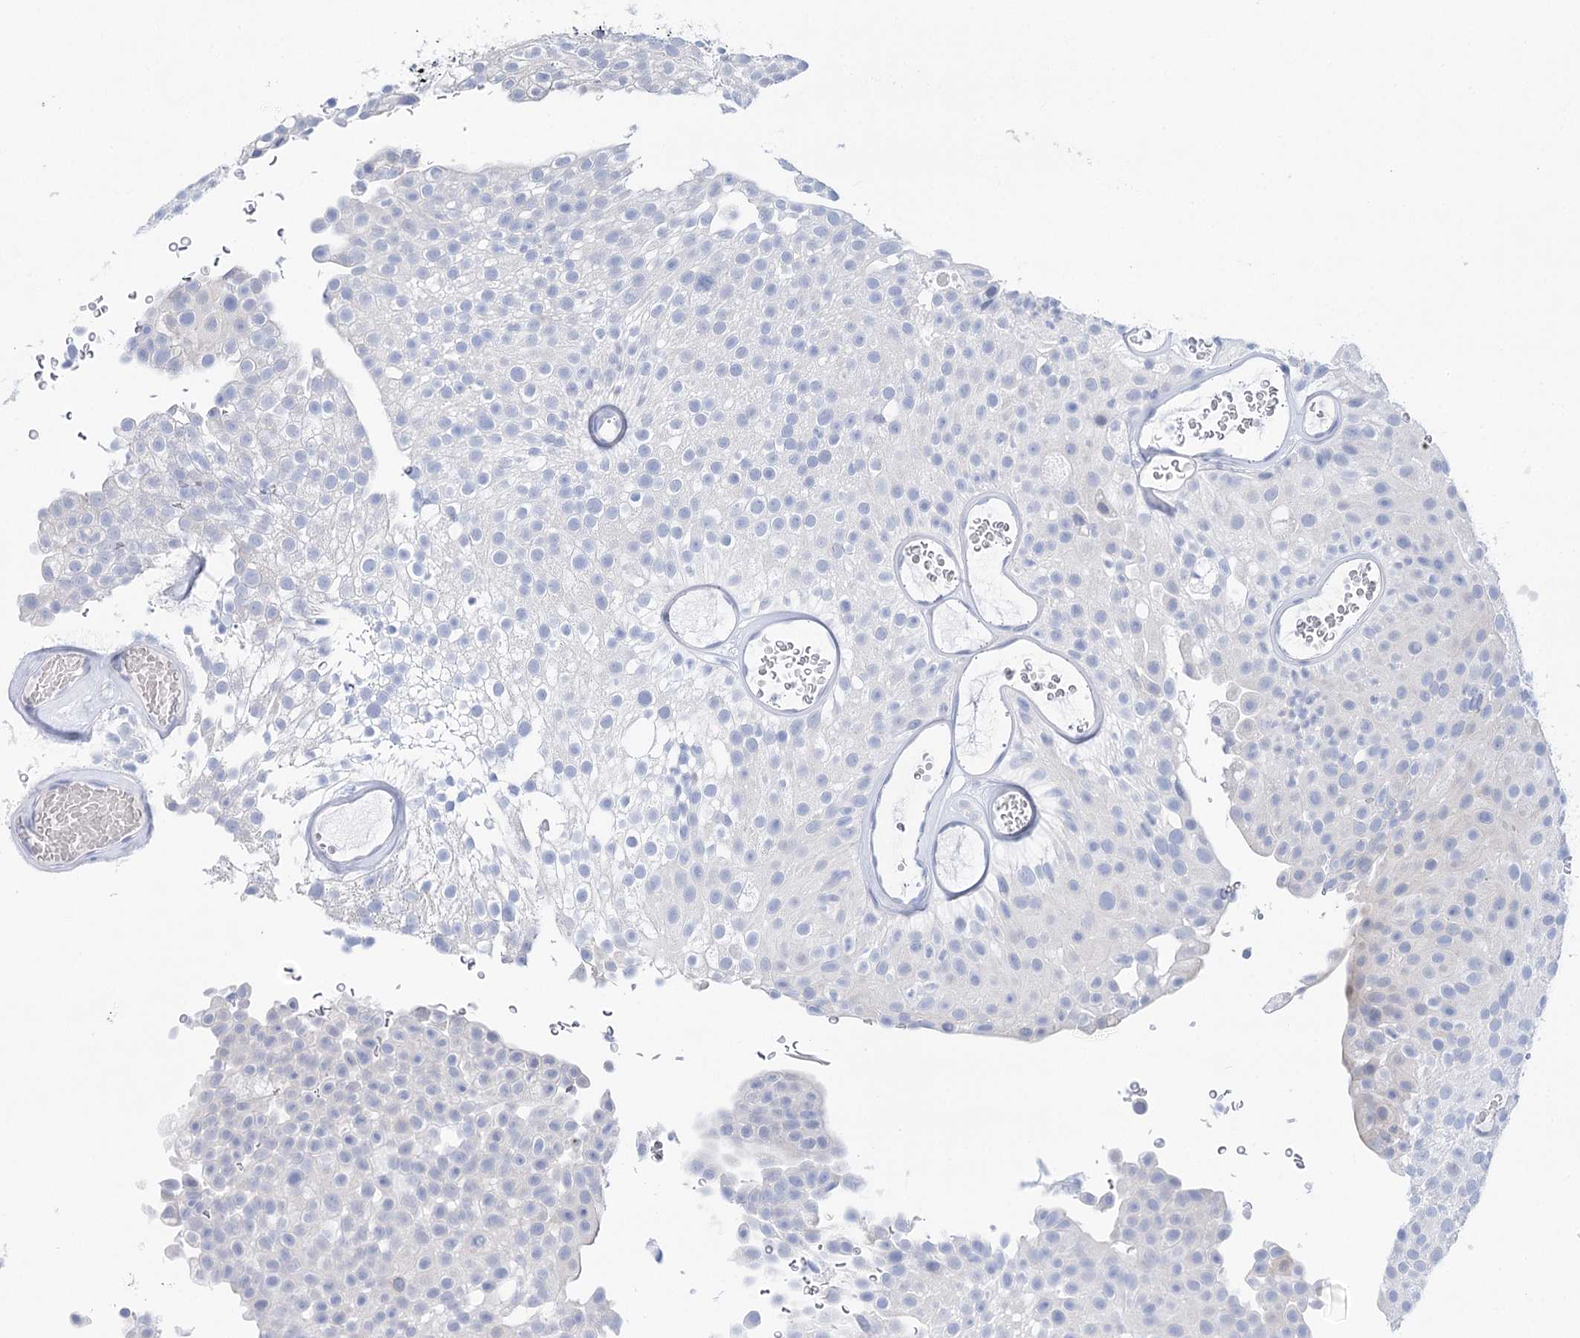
{"staining": {"intensity": "negative", "quantity": "none", "location": "none"}, "tissue": "urothelial cancer", "cell_type": "Tumor cells", "image_type": "cancer", "snomed": [{"axis": "morphology", "description": "Urothelial carcinoma, Low grade"}, {"axis": "topography", "description": "Urinary bladder"}], "caption": "IHC of urothelial carcinoma (low-grade) reveals no expression in tumor cells.", "gene": "LALBA", "patient": {"sex": "male", "age": 78}}